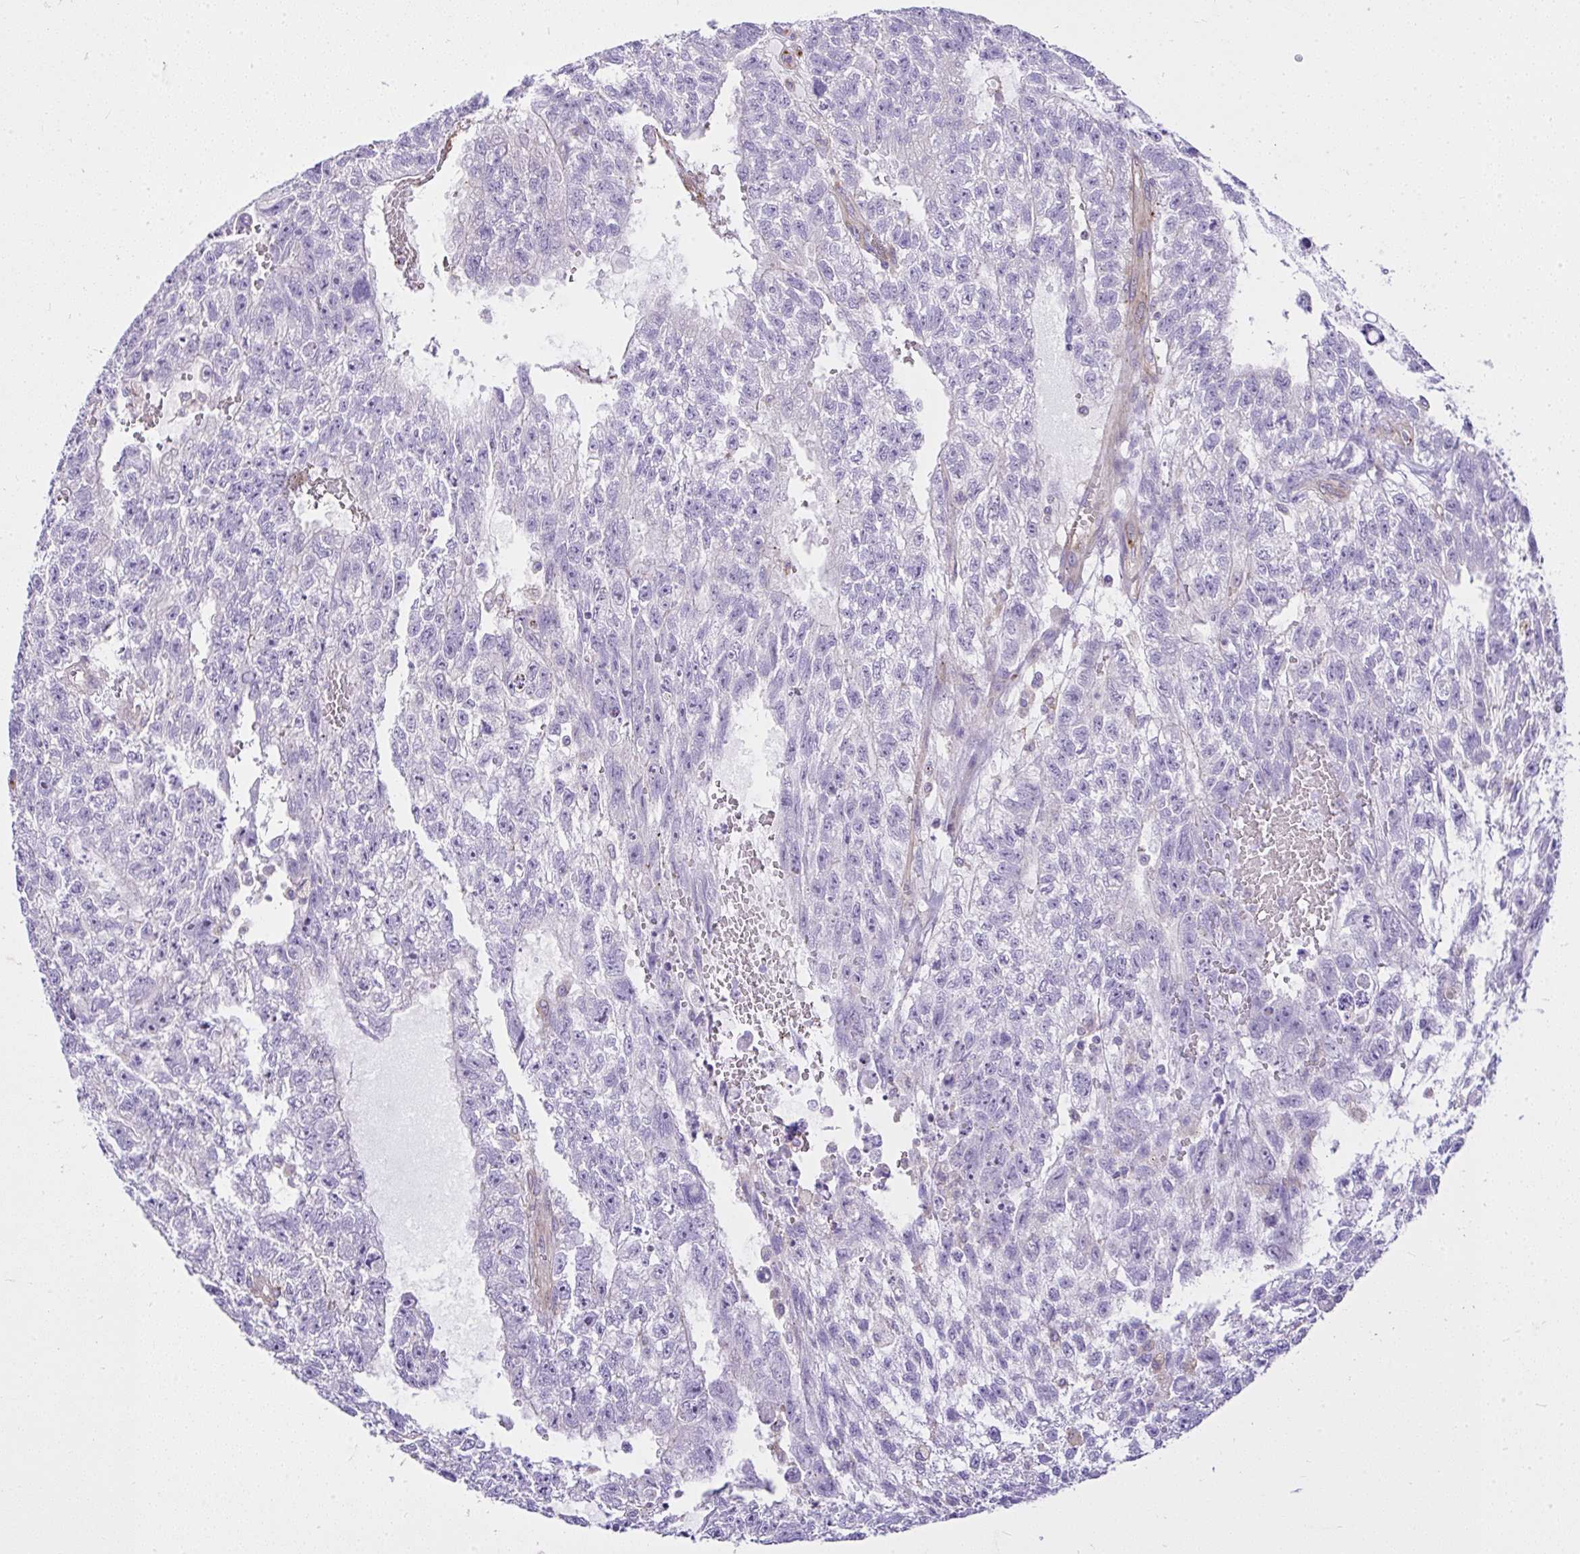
{"staining": {"intensity": "negative", "quantity": "none", "location": "none"}, "tissue": "testis cancer", "cell_type": "Tumor cells", "image_type": "cancer", "snomed": [{"axis": "morphology", "description": "Carcinoma, Embryonal, NOS"}, {"axis": "topography", "description": "Testis"}], "caption": "Immunohistochemical staining of human testis embryonal carcinoma demonstrates no significant positivity in tumor cells. Brightfield microscopy of immunohistochemistry stained with DAB (brown) and hematoxylin (blue), captured at high magnification.", "gene": "CCDC142", "patient": {"sex": "male", "age": 26}}